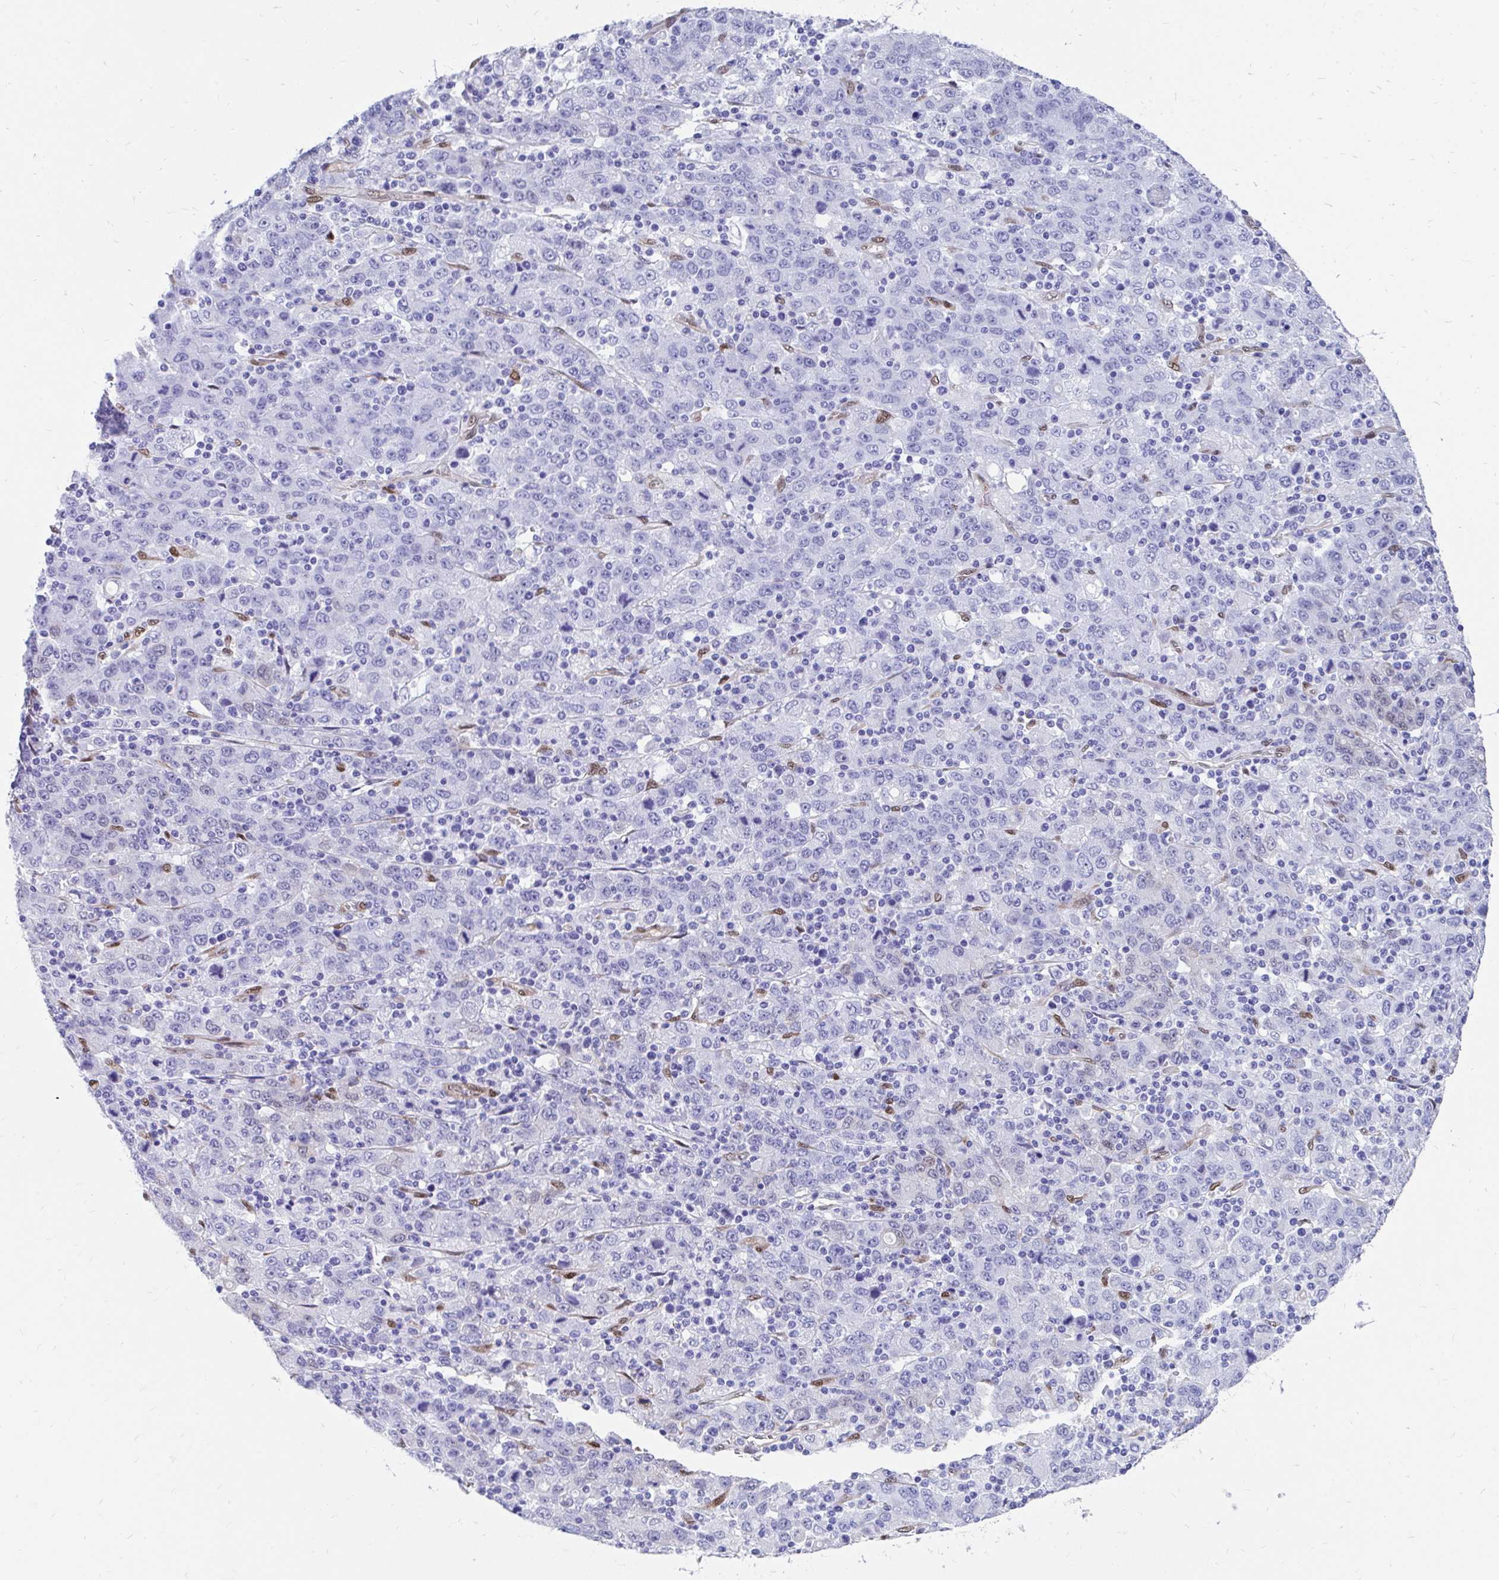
{"staining": {"intensity": "negative", "quantity": "none", "location": "none"}, "tissue": "stomach cancer", "cell_type": "Tumor cells", "image_type": "cancer", "snomed": [{"axis": "morphology", "description": "Adenocarcinoma, NOS"}, {"axis": "topography", "description": "Stomach, upper"}], "caption": "An immunohistochemistry (IHC) histopathology image of stomach cancer (adenocarcinoma) is shown. There is no staining in tumor cells of stomach cancer (adenocarcinoma).", "gene": "RBPMS", "patient": {"sex": "male", "age": 69}}